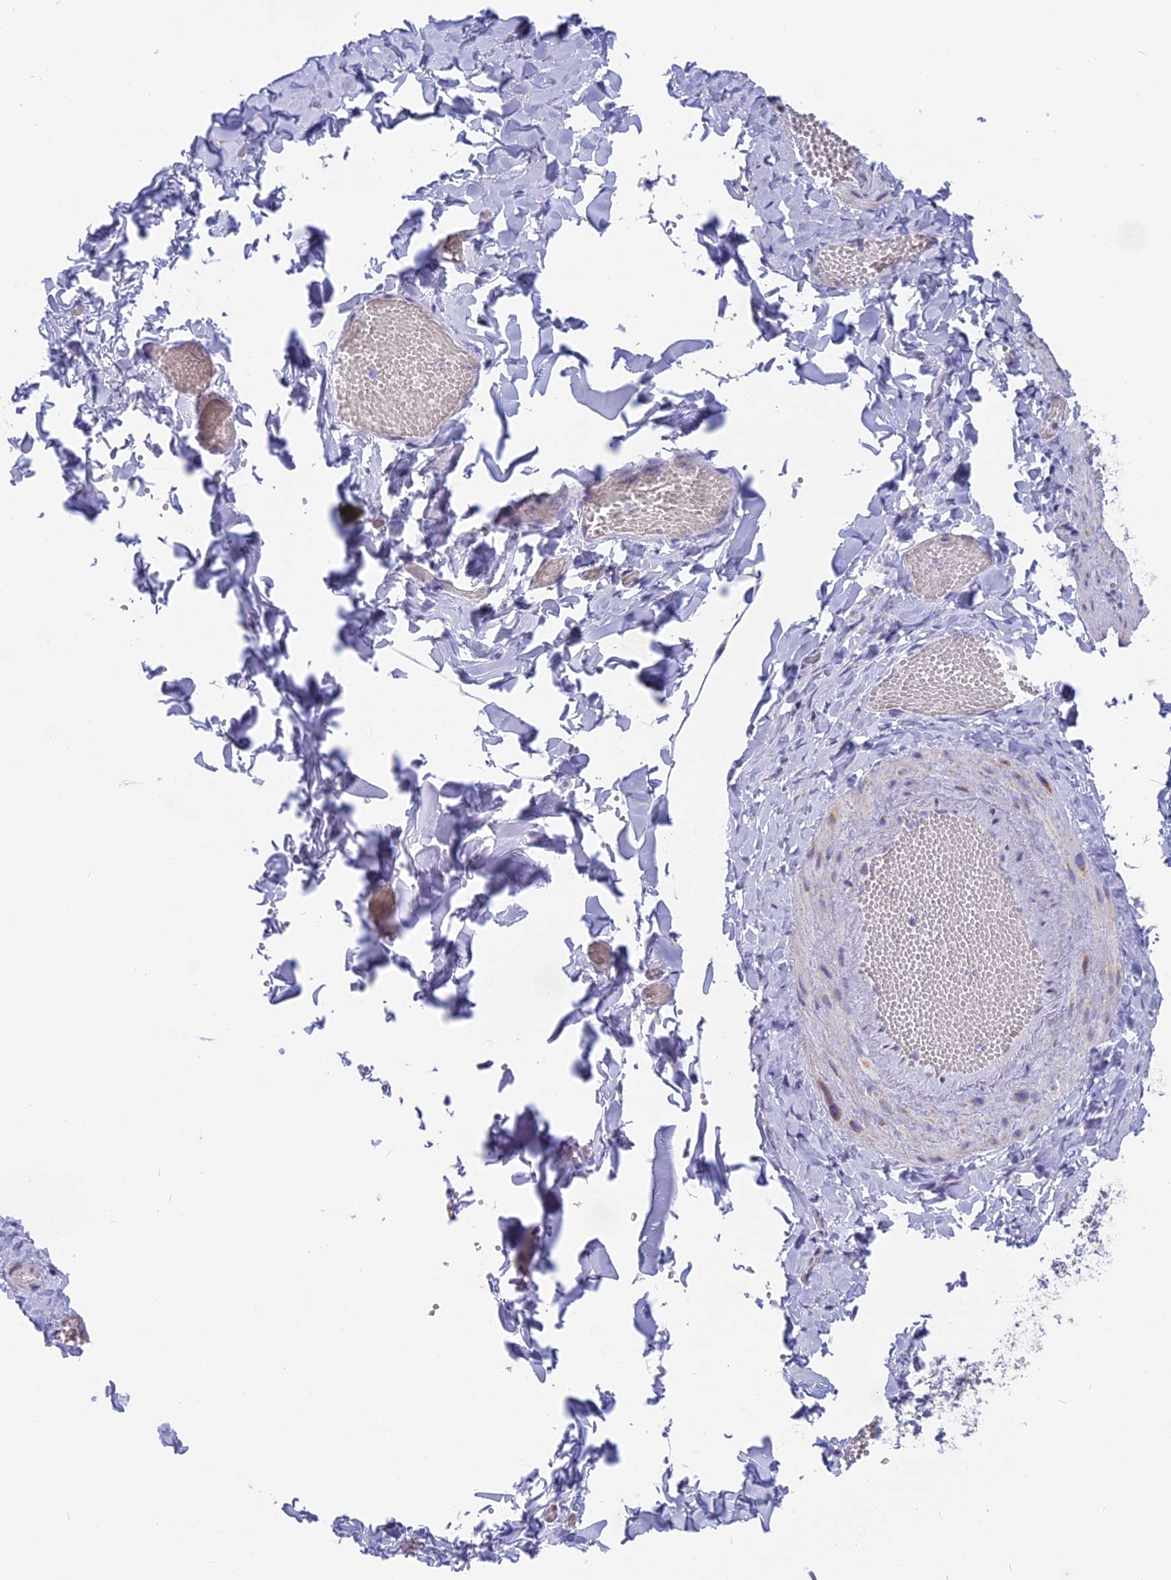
{"staining": {"intensity": "negative", "quantity": "none", "location": "none"}, "tissue": "adipose tissue", "cell_type": "Adipocytes", "image_type": "normal", "snomed": [{"axis": "morphology", "description": "Normal tissue, NOS"}, {"axis": "topography", "description": "Gallbladder"}, {"axis": "topography", "description": "Peripheral nerve tissue"}], "caption": "Image shows no protein positivity in adipocytes of unremarkable adipose tissue. (DAB immunohistochemistry visualized using brightfield microscopy, high magnification).", "gene": "DTWD1", "patient": {"sex": "male", "age": 38}}